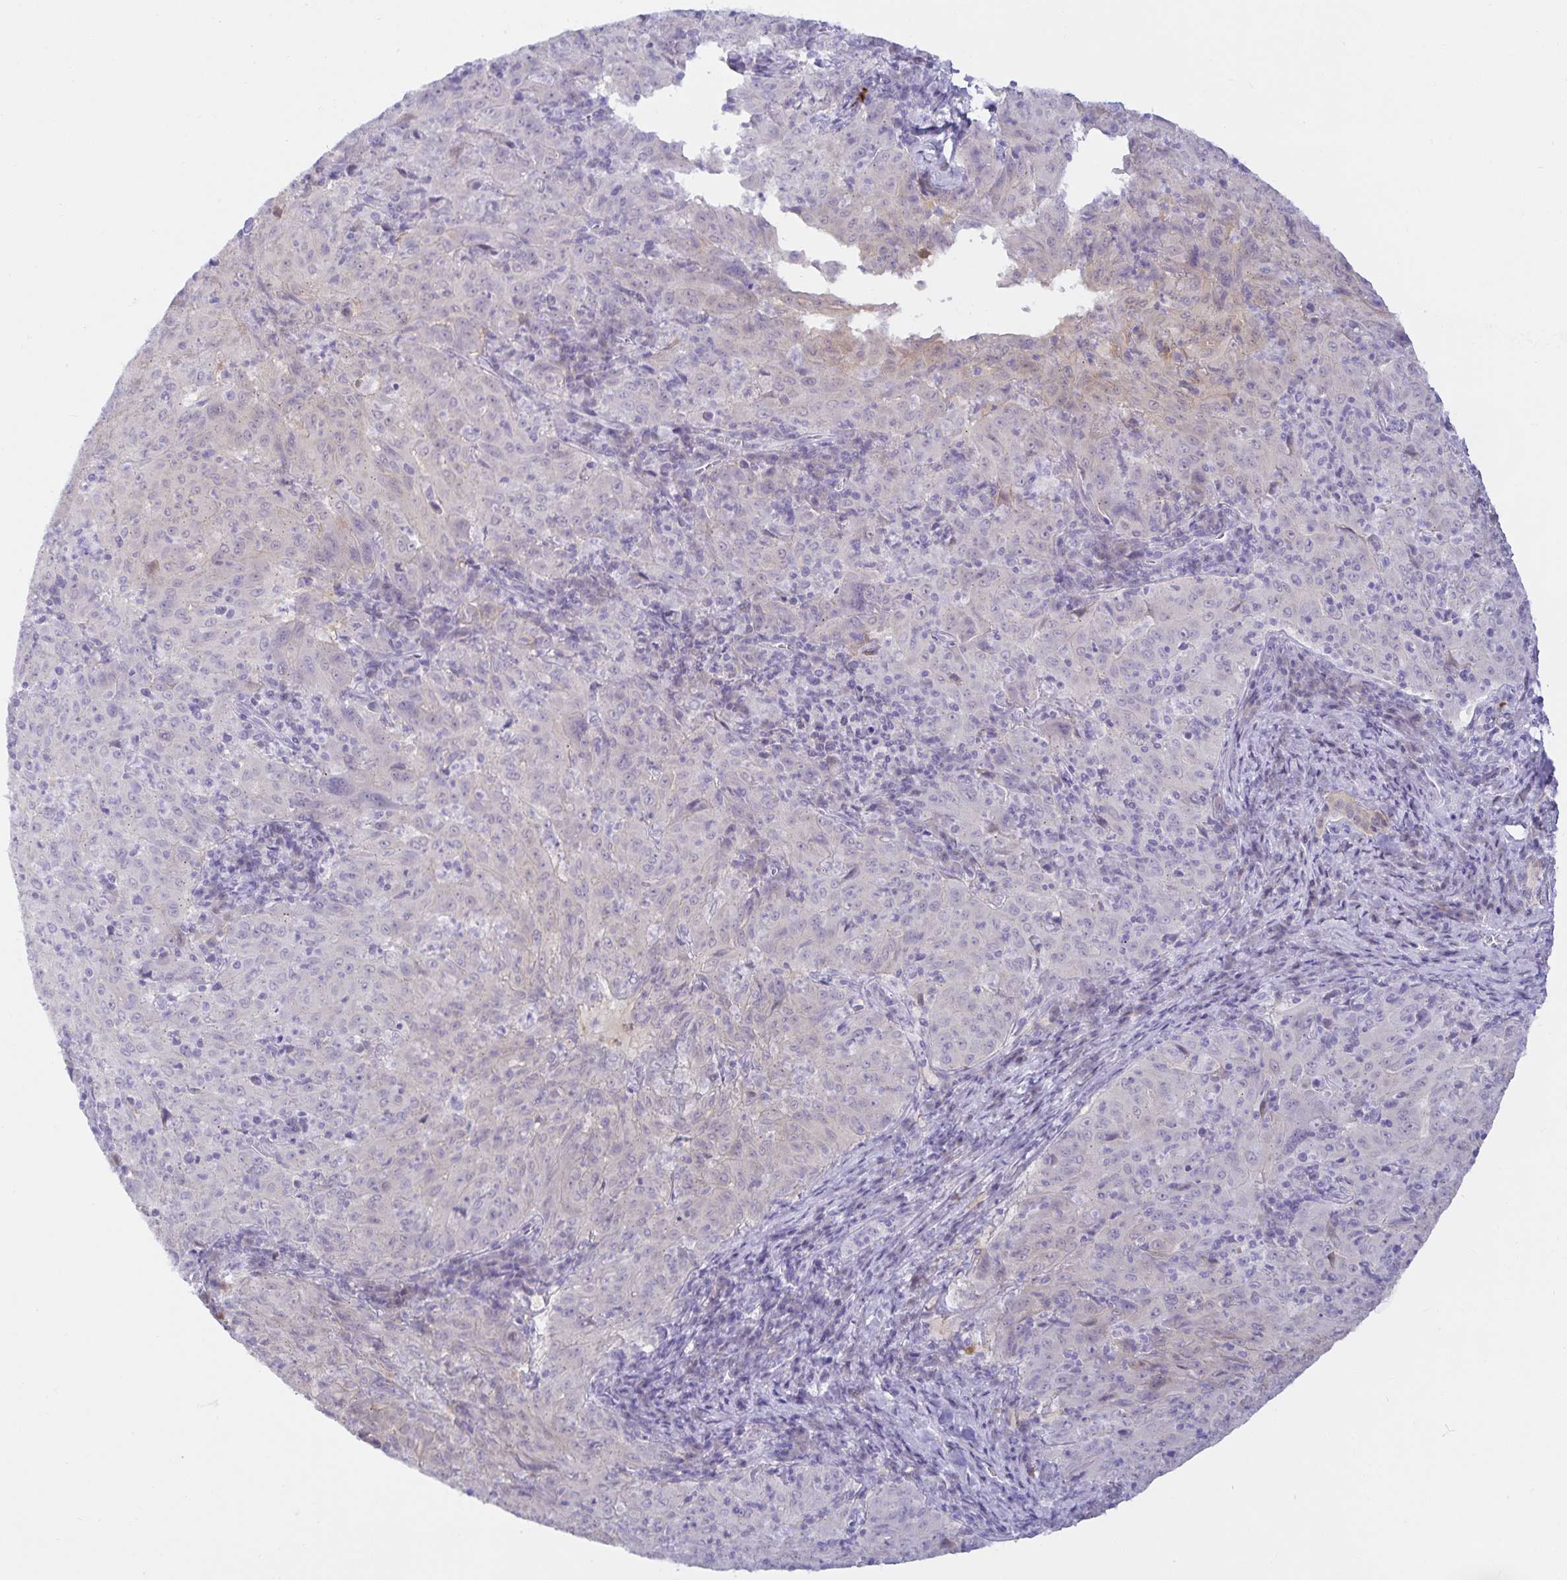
{"staining": {"intensity": "negative", "quantity": "none", "location": "none"}, "tissue": "pancreatic cancer", "cell_type": "Tumor cells", "image_type": "cancer", "snomed": [{"axis": "morphology", "description": "Adenocarcinoma, NOS"}, {"axis": "topography", "description": "Pancreas"}], "caption": "Immunohistochemistry of human pancreatic cancer reveals no positivity in tumor cells. The staining is performed using DAB (3,3'-diaminobenzidine) brown chromogen with nuclei counter-stained in using hematoxylin.", "gene": "MON2", "patient": {"sex": "male", "age": 63}}